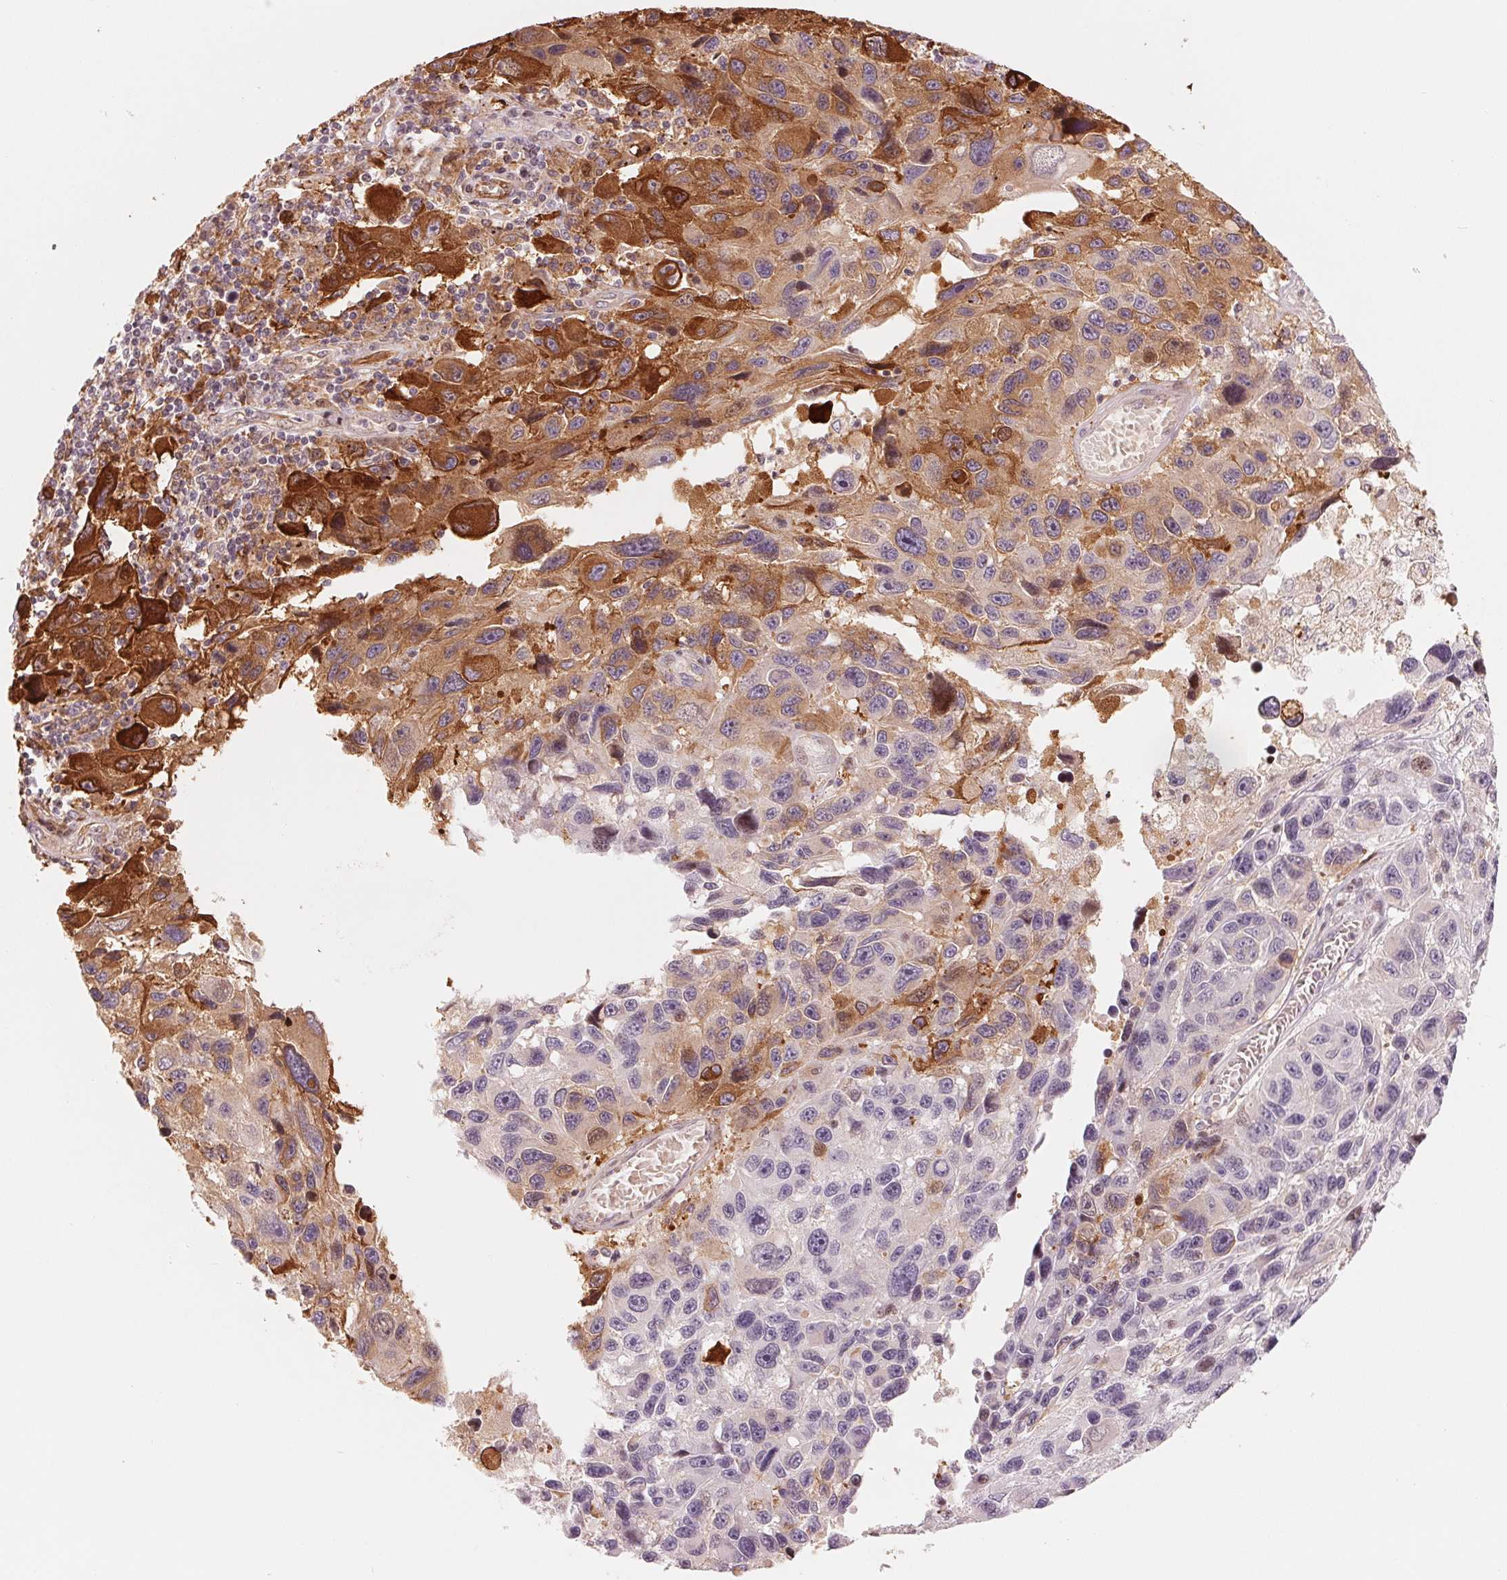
{"staining": {"intensity": "strong", "quantity": "<25%", "location": "cytoplasmic/membranous"}, "tissue": "melanoma", "cell_type": "Tumor cells", "image_type": "cancer", "snomed": [{"axis": "morphology", "description": "Malignant melanoma, NOS"}, {"axis": "topography", "description": "Skin"}], "caption": "Immunohistochemistry (IHC) micrograph of neoplastic tissue: human melanoma stained using IHC demonstrates medium levels of strong protein expression localized specifically in the cytoplasmic/membranous of tumor cells, appearing as a cytoplasmic/membranous brown color.", "gene": "SLC17A4", "patient": {"sex": "male", "age": 53}}